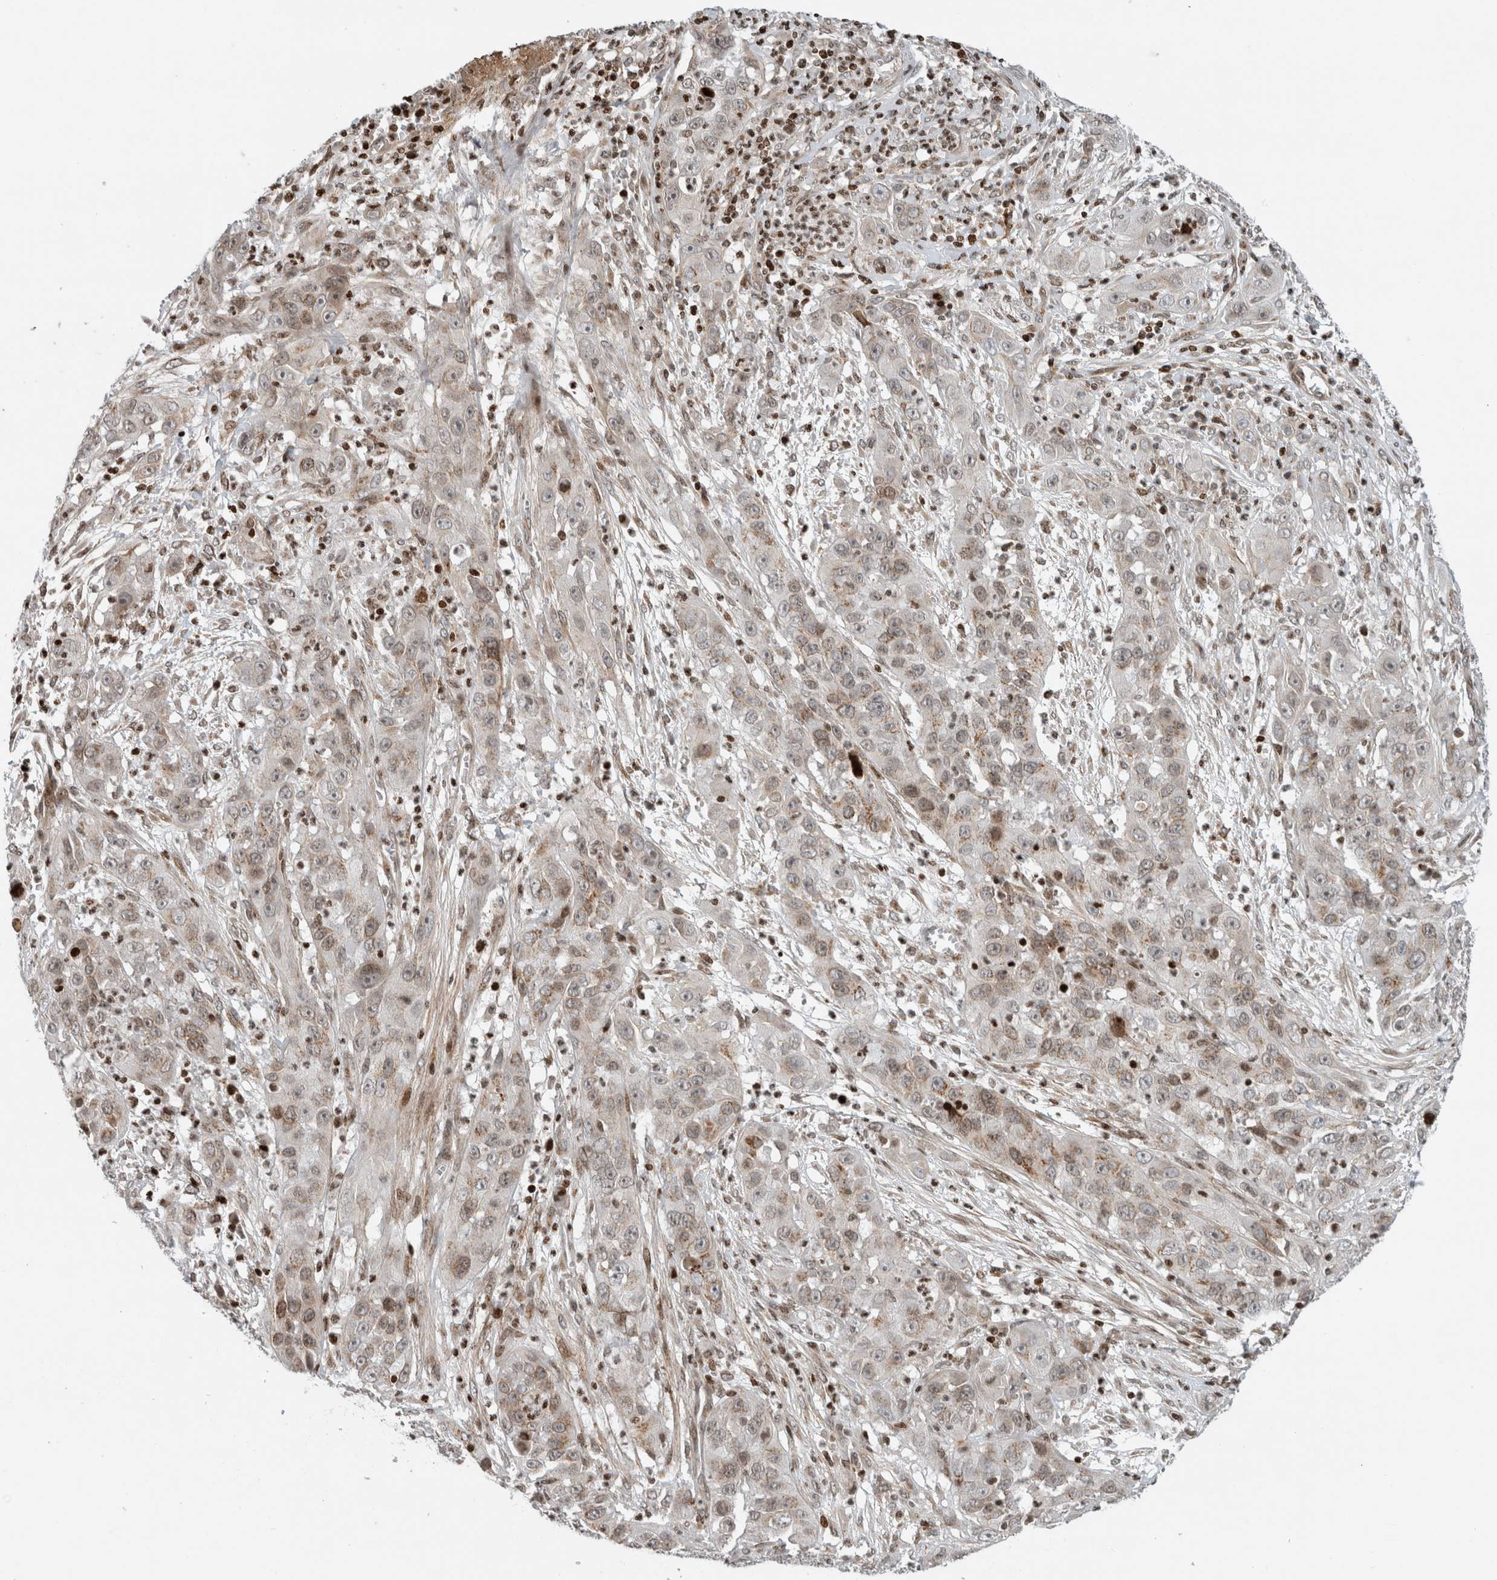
{"staining": {"intensity": "weak", "quantity": "25%-75%", "location": "cytoplasmic/membranous"}, "tissue": "cervical cancer", "cell_type": "Tumor cells", "image_type": "cancer", "snomed": [{"axis": "morphology", "description": "Squamous cell carcinoma, NOS"}, {"axis": "topography", "description": "Cervix"}], "caption": "Immunohistochemistry photomicrograph of neoplastic tissue: squamous cell carcinoma (cervical) stained using IHC exhibits low levels of weak protein expression localized specifically in the cytoplasmic/membranous of tumor cells, appearing as a cytoplasmic/membranous brown color.", "gene": "GINS4", "patient": {"sex": "female", "age": 32}}